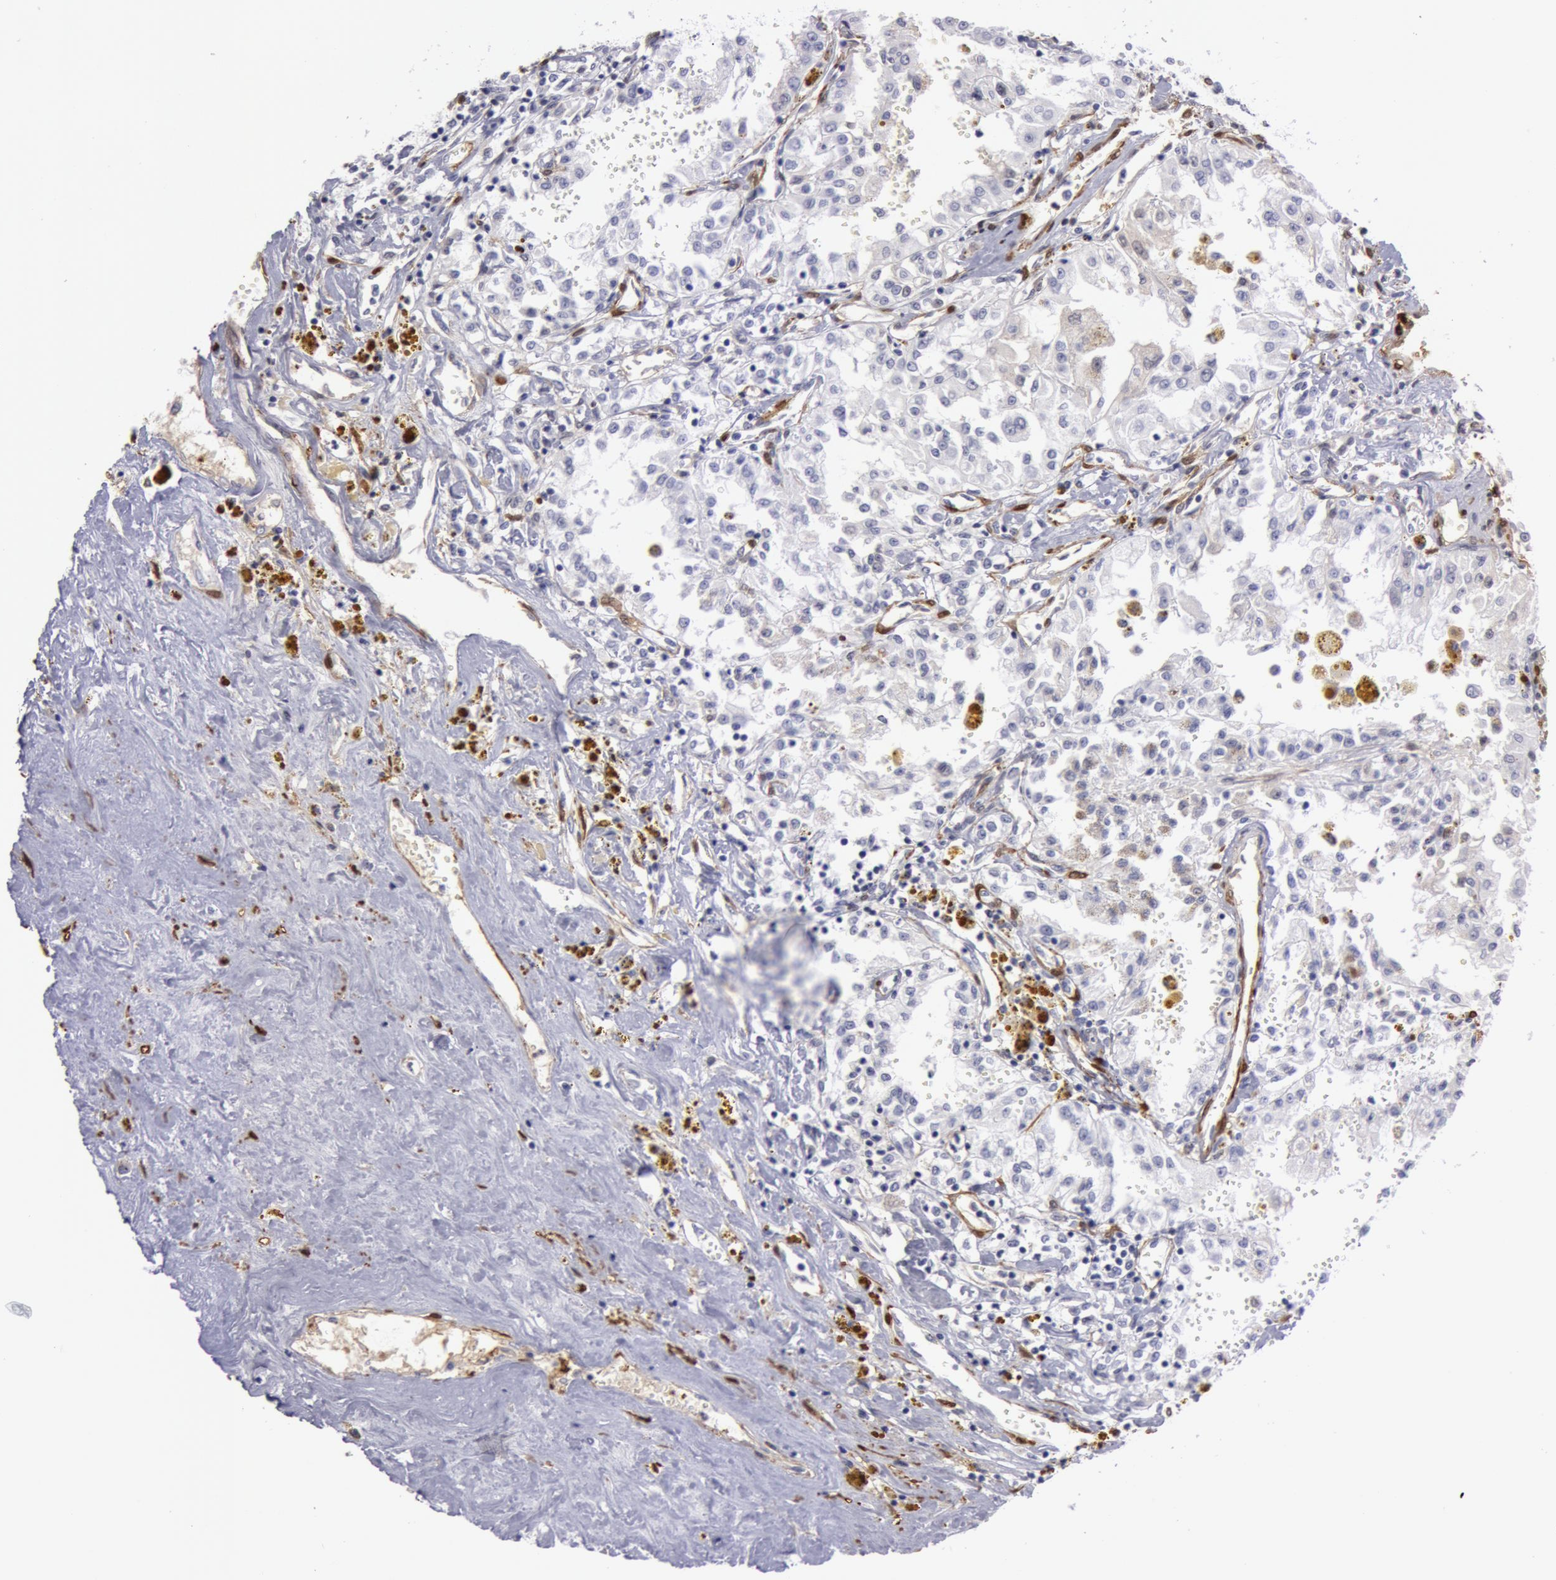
{"staining": {"intensity": "negative", "quantity": "none", "location": "none"}, "tissue": "renal cancer", "cell_type": "Tumor cells", "image_type": "cancer", "snomed": [{"axis": "morphology", "description": "Adenocarcinoma, NOS"}, {"axis": "topography", "description": "Kidney"}], "caption": "Immunohistochemistry (IHC) photomicrograph of adenocarcinoma (renal) stained for a protein (brown), which reveals no staining in tumor cells.", "gene": "TAGLN", "patient": {"sex": "male", "age": 78}}